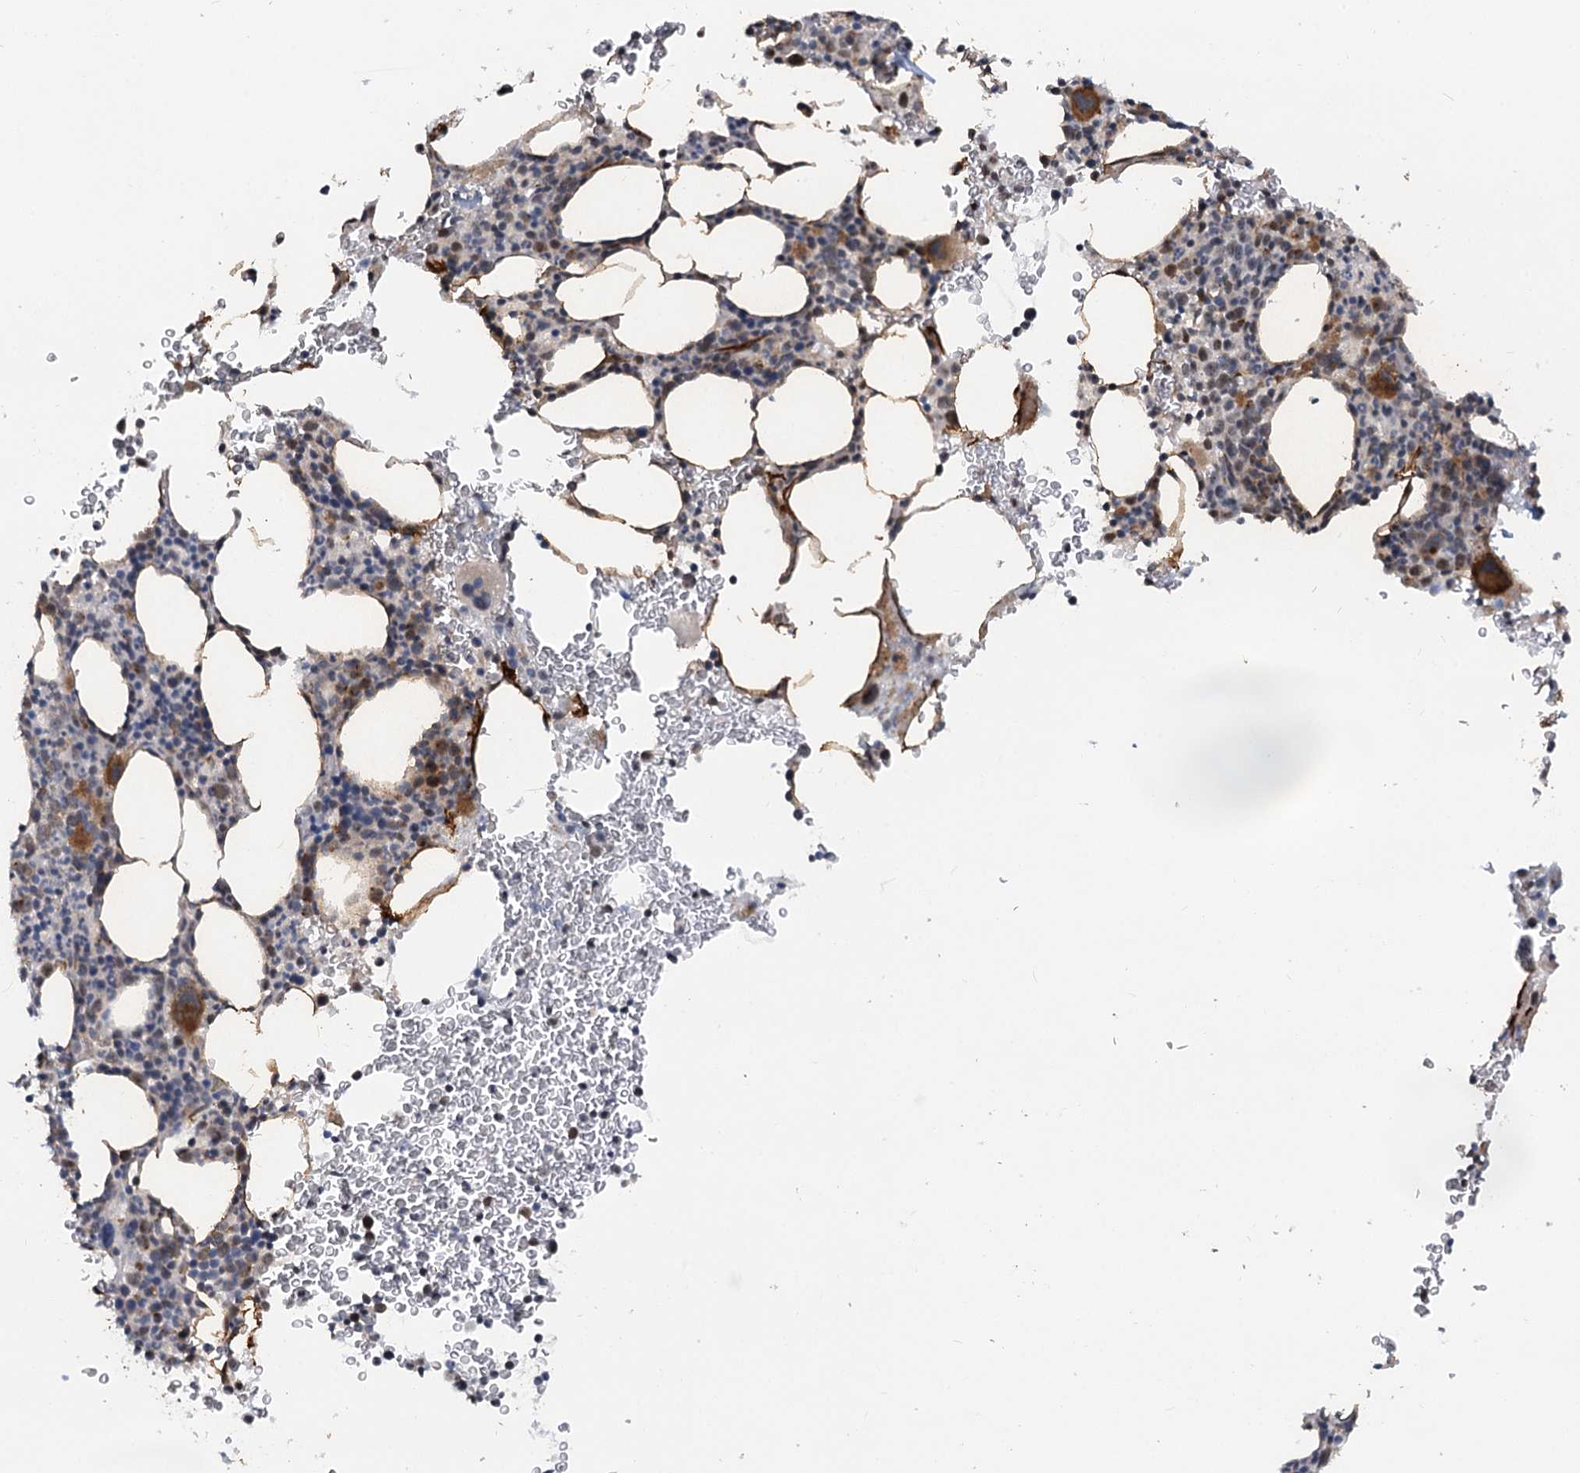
{"staining": {"intensity": "moderate", "quantity": "<25%", "location": "cytoplasmic/membranous"}, "tissue": "bone marrow", "cell_type": "Hematopoietic cells", "image_type": "normal", "snomed": [{"axis": "morphology", "description": "Normal tissue, NOS"}, {"axis": "topography", "description": "Bone marrow"}], "caption": "Immunohistochemical staining of benign bone marrow shows low levels of moderate cytoplasmic/membranous staining in about <25% of hematopoietic cells.", "gene": "GNL3L", "patient": {"sex": "male", "age": 79}}